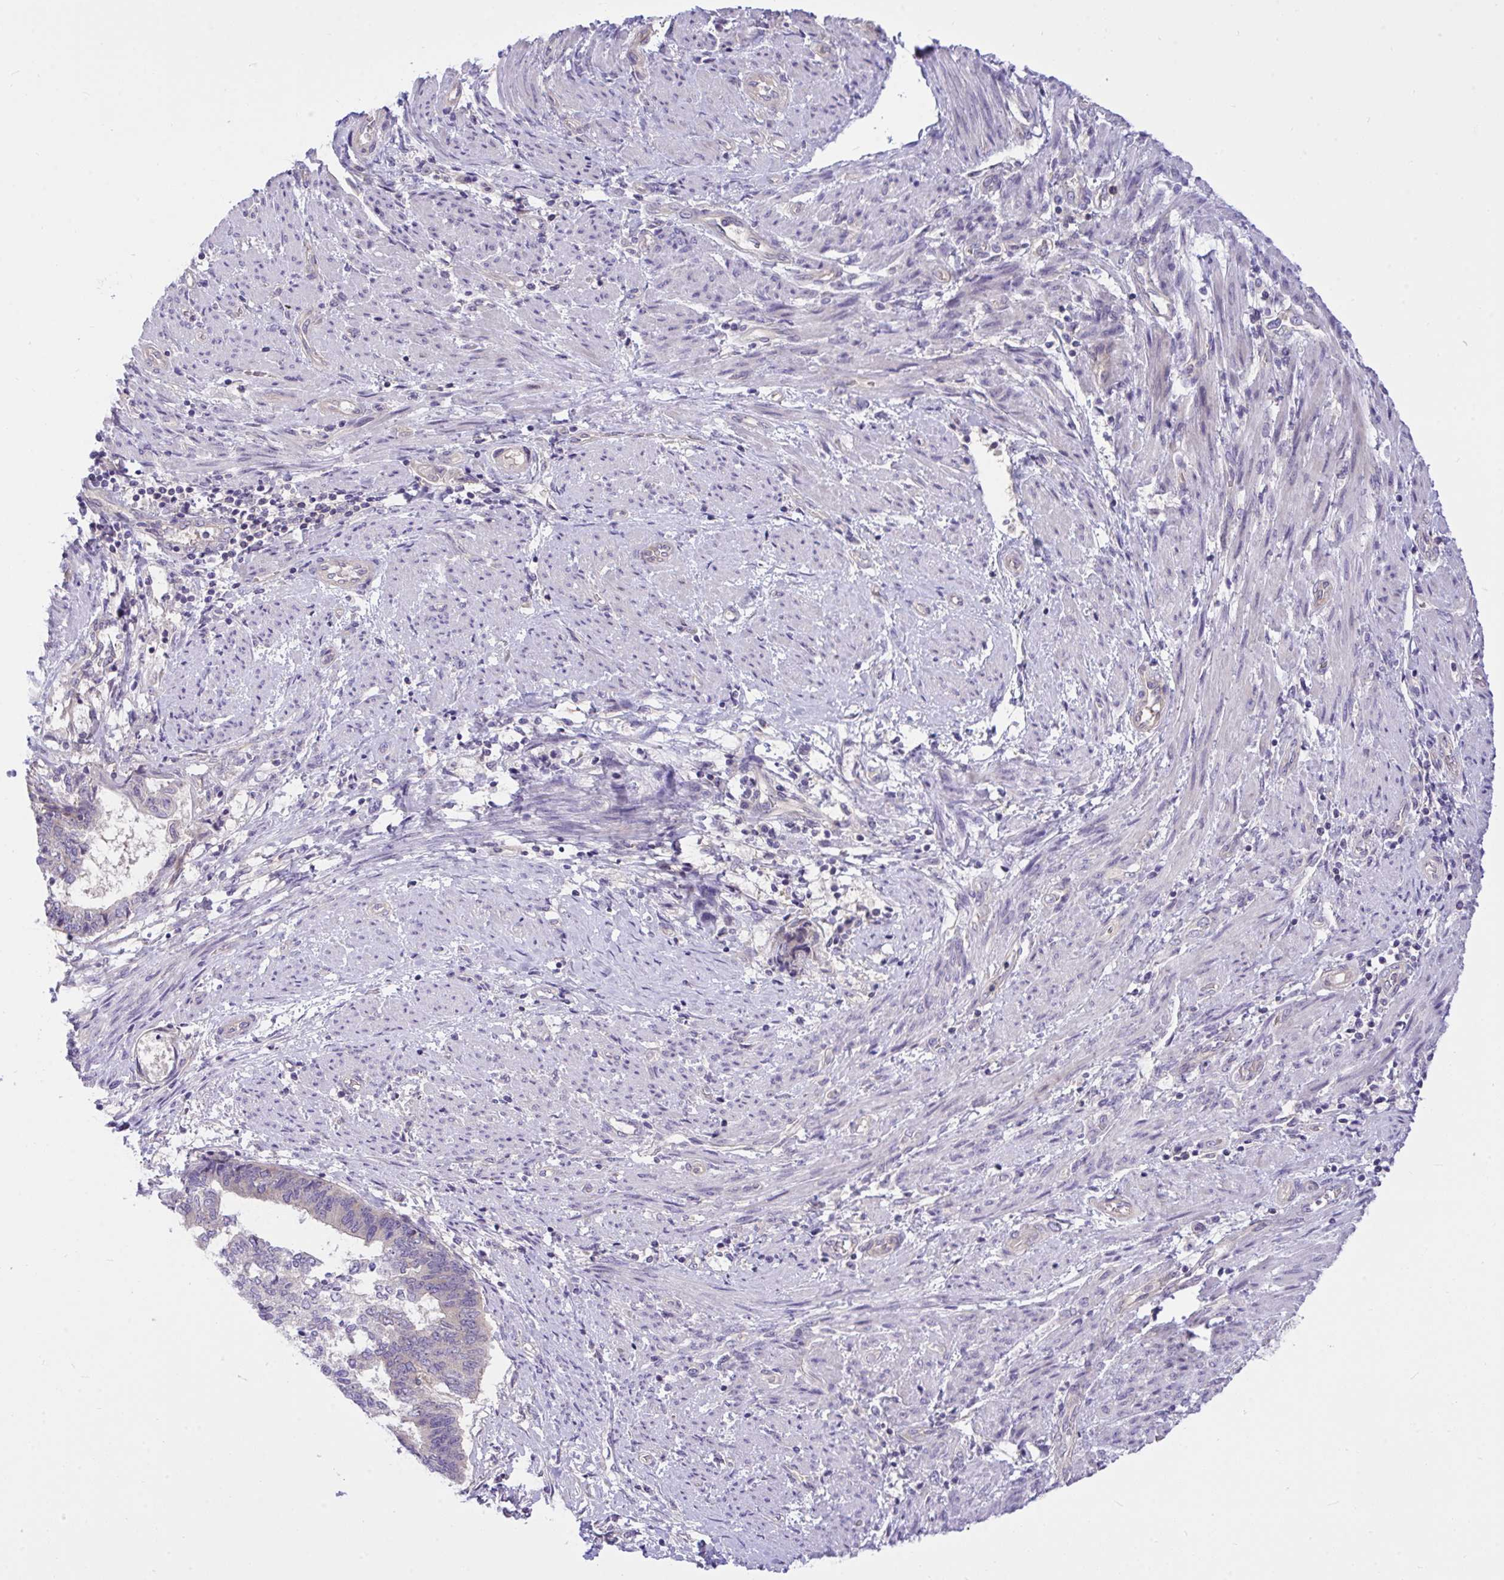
{"staining": {"intensity": "negative", "quantity": "none", "location": "none"}, "tissue": "endometrial cancer", "cell_type": "Tumor cells", "image_type": "cancer", "snomed": [{"axis": "morphology", "description": "Adenocarcinoma, NOS"}, {"axis": "topography", "description": "Endometrium"}], "caption": "Tumor cells are negative for protein expression in human endometrial cancer.", "gene": "TLN2", "patient": {"sex": "female", "age": 65}}